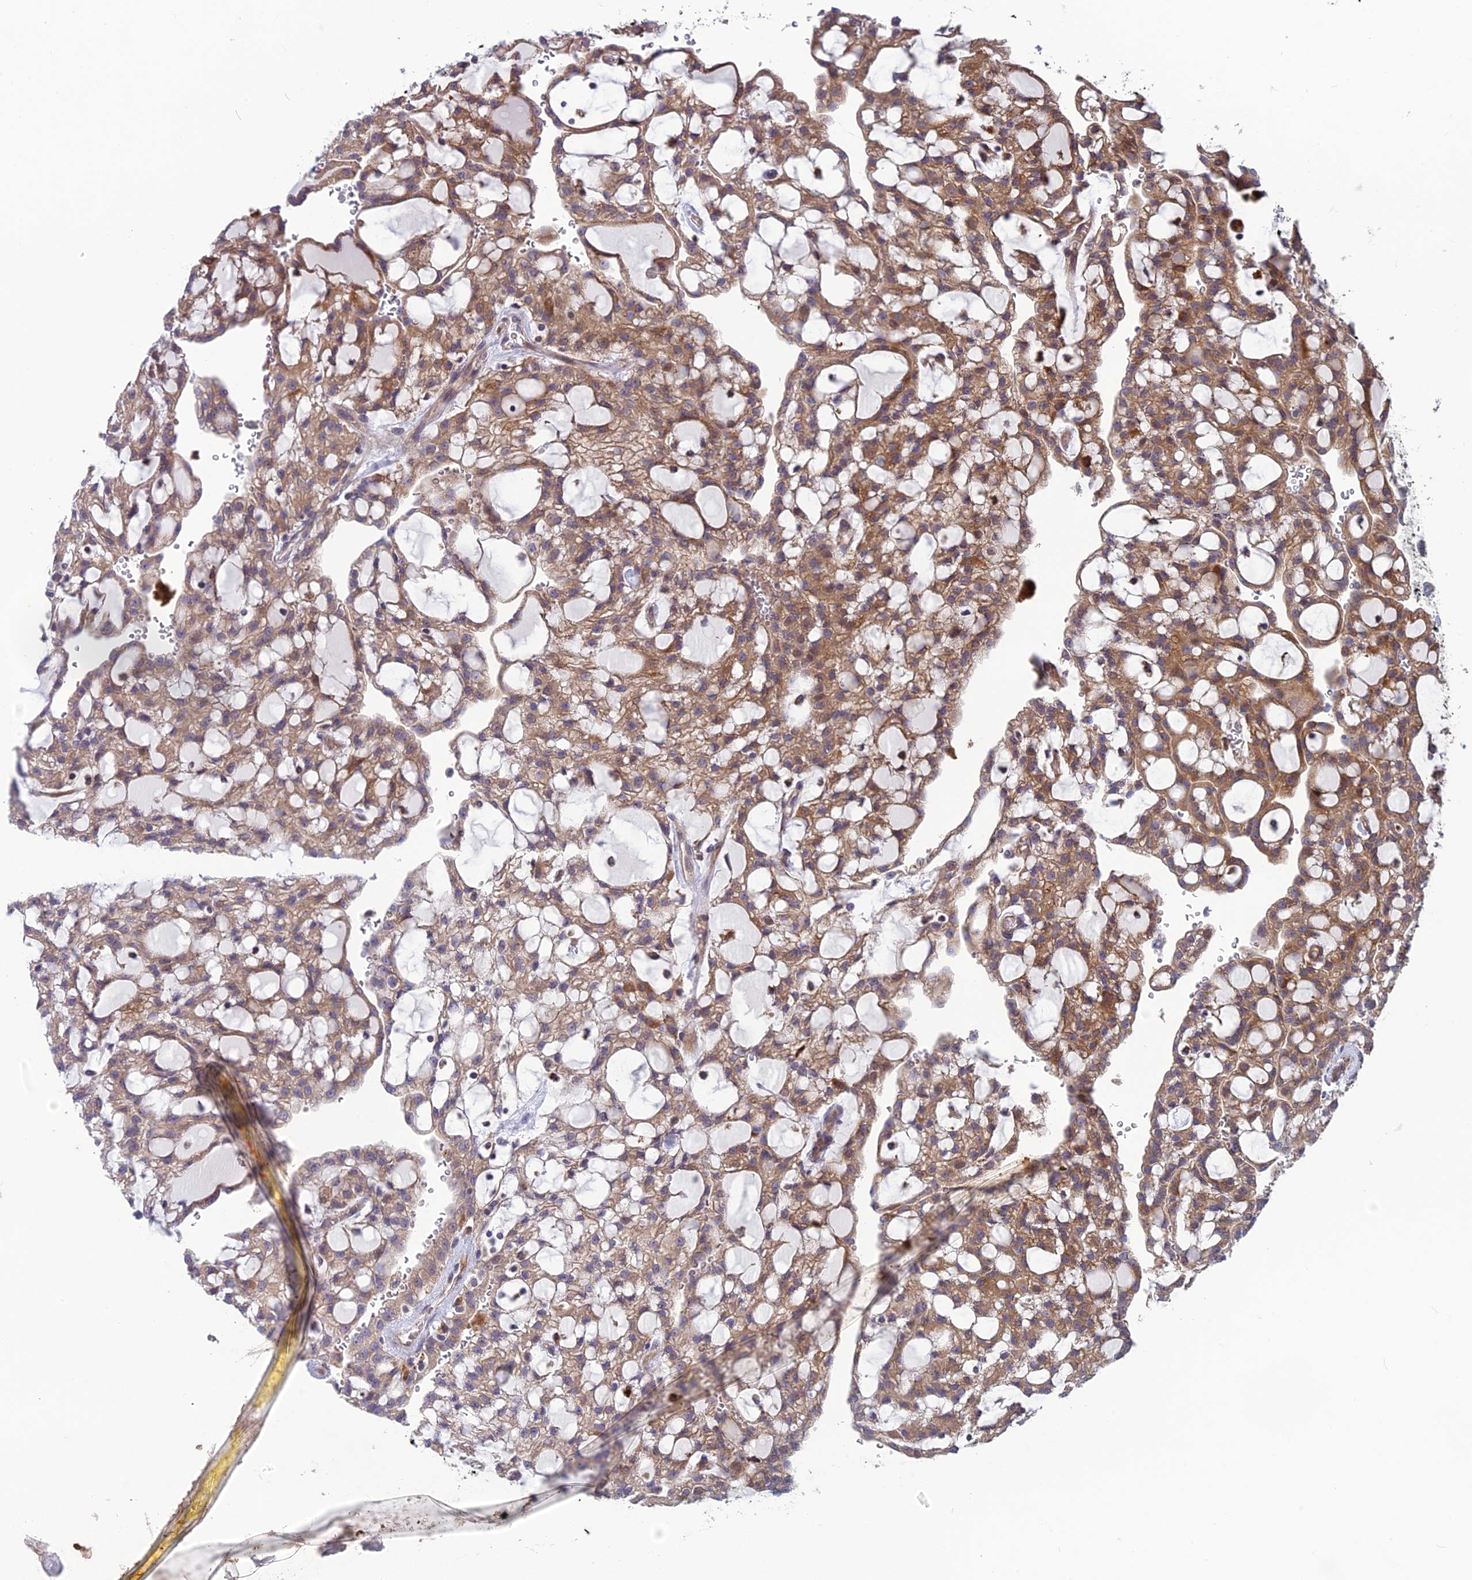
{"staining": {"intensity": "moderate", "quantity": "25%-75%", "location": "cytoplasmic/membranous"}, "tissue": "renal cancer", "cell_type": "Tumor cells", "image_type": "cancer", "snomed": [{"axis": "morphology", "description": "Adenocarcinoma, NOS"}, {"axis": "topography", "description": "Kidney"}], "caption": "Immunohistochemical staining of renal adenocarcinoma exhibits medium levels of moderate cytoplasmic/membranous protein expression in about 25%-75% of tumor cells.", "gene": "BLTP2", "patient": {"sex": "male", "age": 63}}